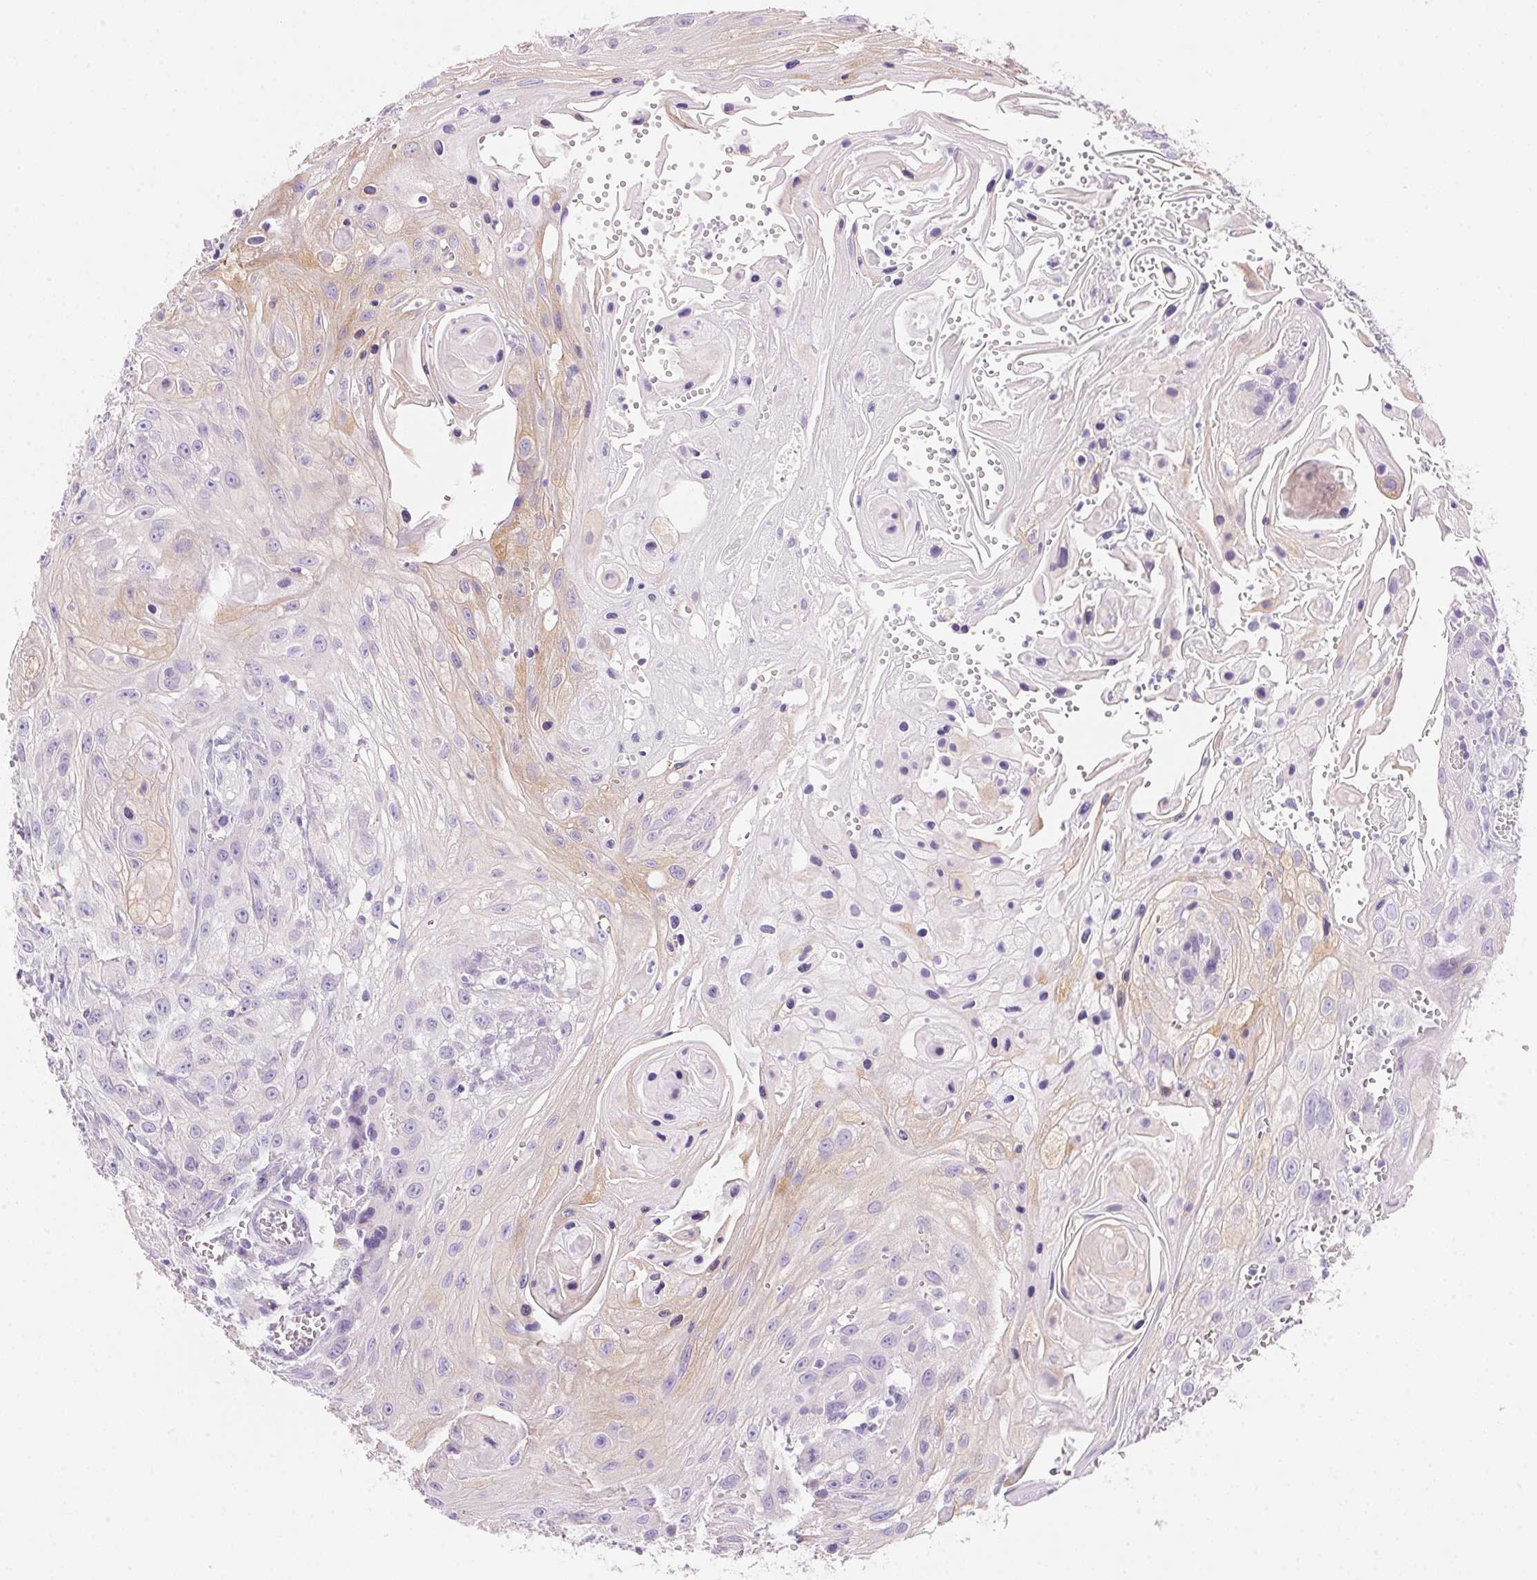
{"staining": {"intensity": "moderate", "quantity": "<25%", "location": "cytoplasmic/membranous"}, "tissue": "head and neck cancer", "cell_type": "Tumor cells", "image_type": "cancer", "snomed": [{"axis": "morphology", "description": "Squamous cell carcinoma, NOS"}, {"axis": "topography", "description": "Oral tissue"}, {"axis": "topography", "description": "Head-Neck"}], "caption": "The immunohistochemical stain highlights moderate cytoplasmic/membranous staining in tumor cells of head and neck cancer tissue.", "gene": "DHCR24", "patient": {"sex": "male", "age": 58}}